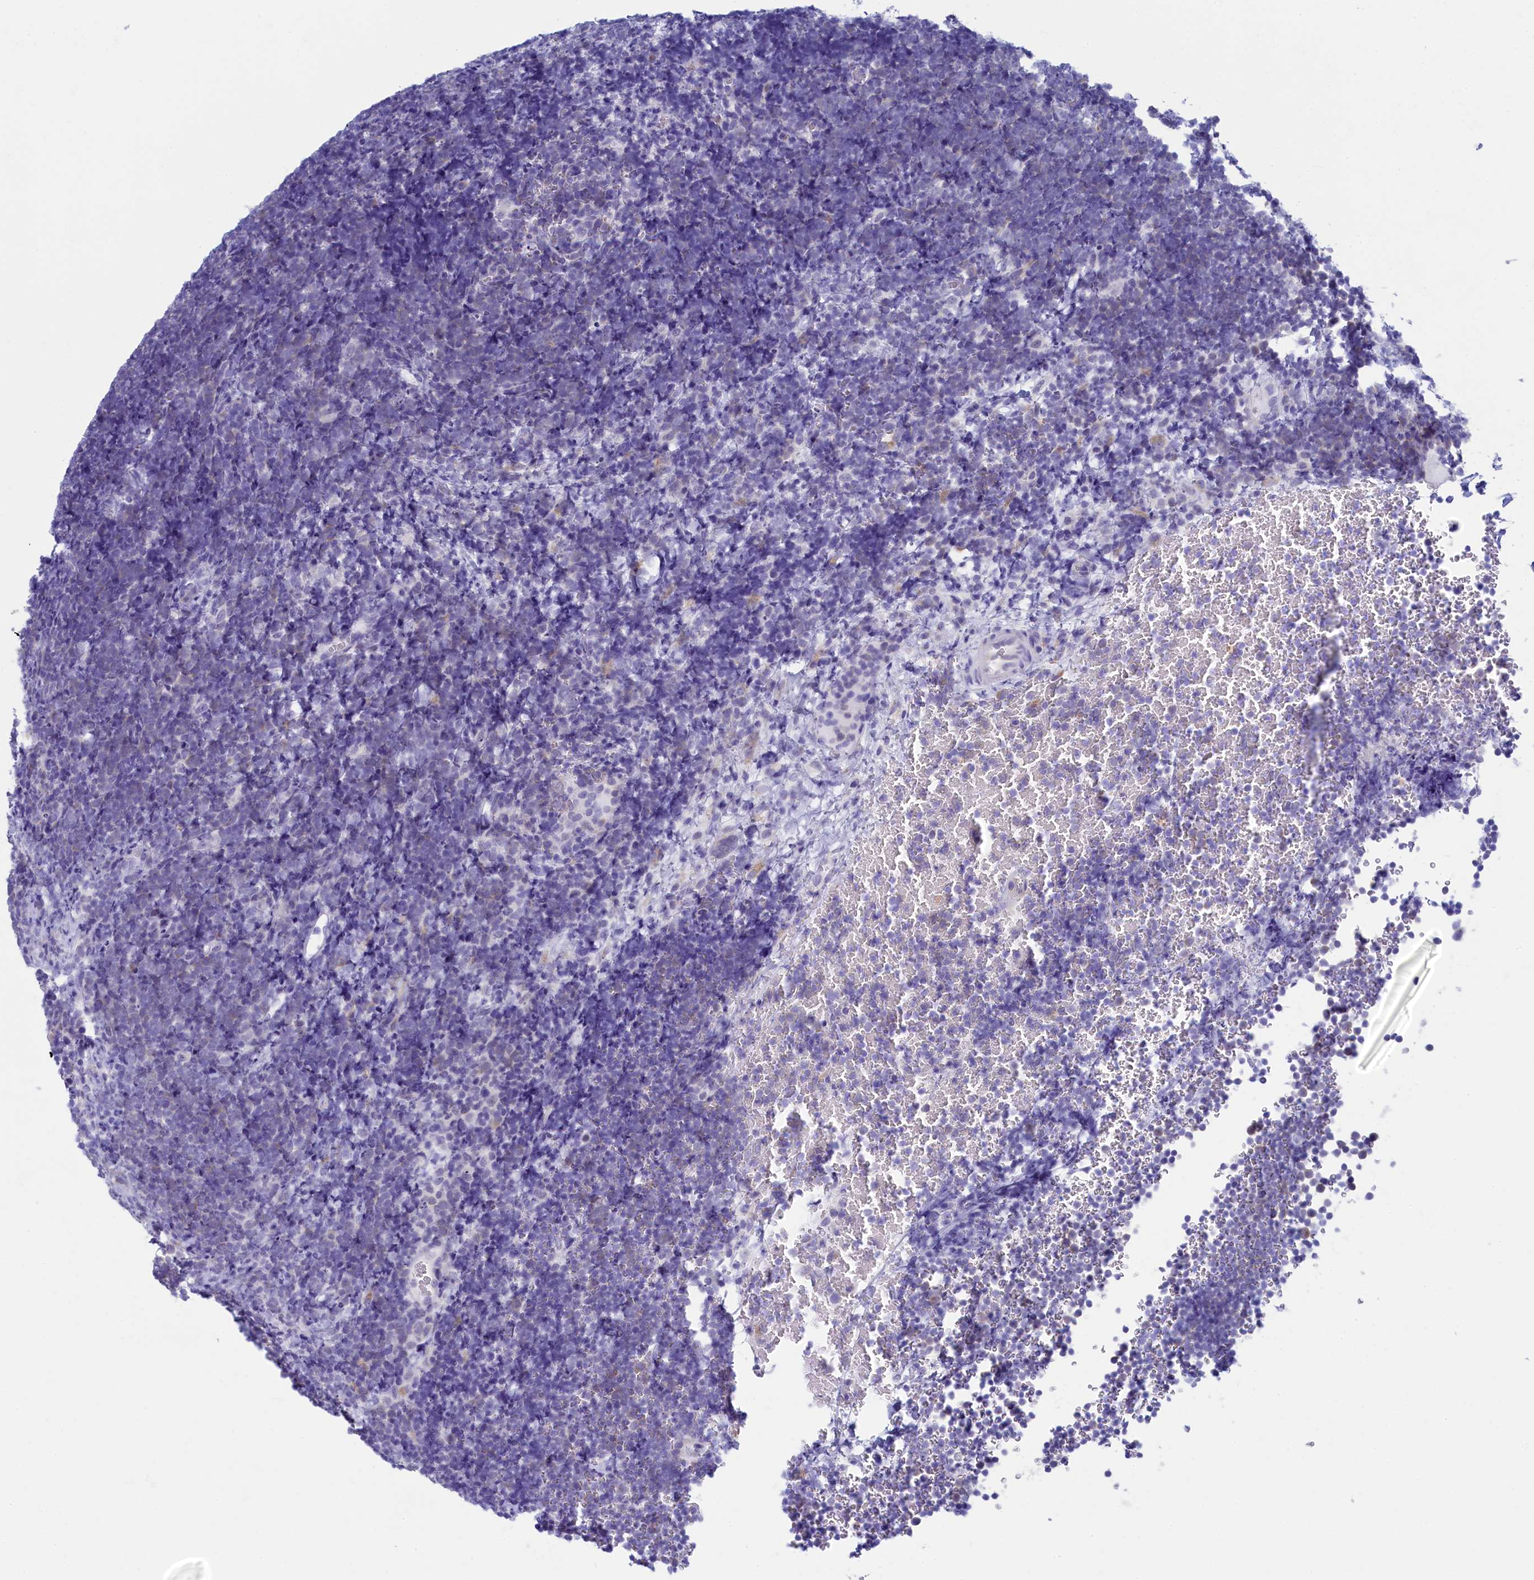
{"staining": {"intensity": "negative", "quantity": "none", "location": "none"}, "tissue": "lymphoma", "cell_type": "Tumor cells", "image_type": "cancer", "snomed": [{"axis": "morphology", "description": "Malignant lymphoma, non-Hodgkin's type, High grade"}, {"axis": "topography", "description": "Lymph node"}], "caption": "High power microscopy photomicrograph of an immunohistochemistry photomicrograph of lymphoma, revealing no significant staining in tumor cells.", "gene": "SKA3", "patient": {"sex": "male", "age": 13}}